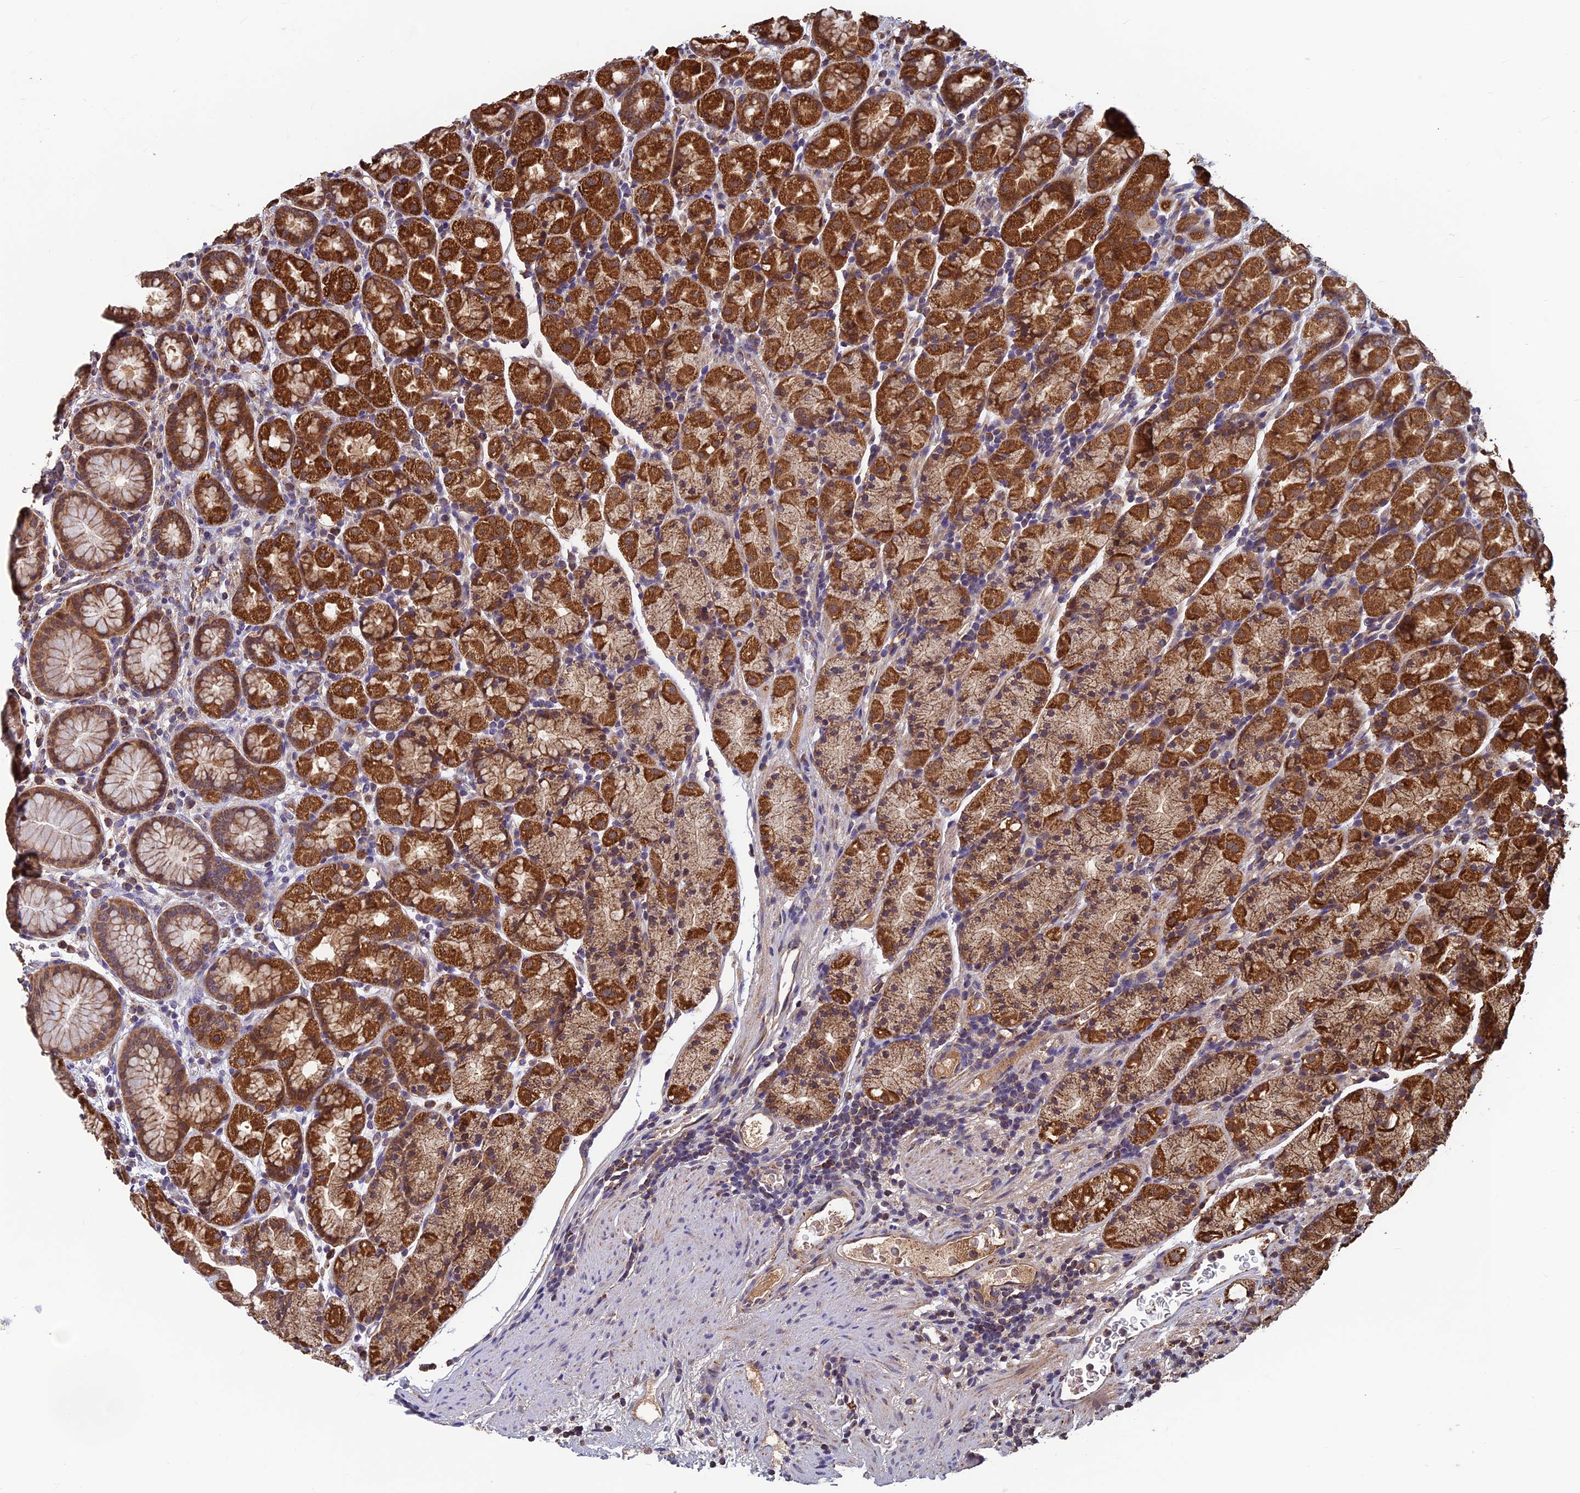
{"staining": {"intensity": "strong", "quantity": ">75%", "location": "cytoplasmic/membranous"}, "tissue": "stomach", "cell_type": "Glandular cells", "image_type": "normal", "snomed": [{"axis": "morphology", "description": "Normal tissue, NOS"}, {"axis": "topography", "description": "Stomach, upper"}, {"axis": "topography", "description": "Stomach, lower"}, {"axis": "topography", "description": "Small intestine"}], "caption": "An IHC image of normal tissue is shown. Protein staining in brown highlights strong cytoplasmic/membranous positivity in stomach within glandular cells.", "gene": "CCDC15", "patient": {"sex": "male", "age": 68}}